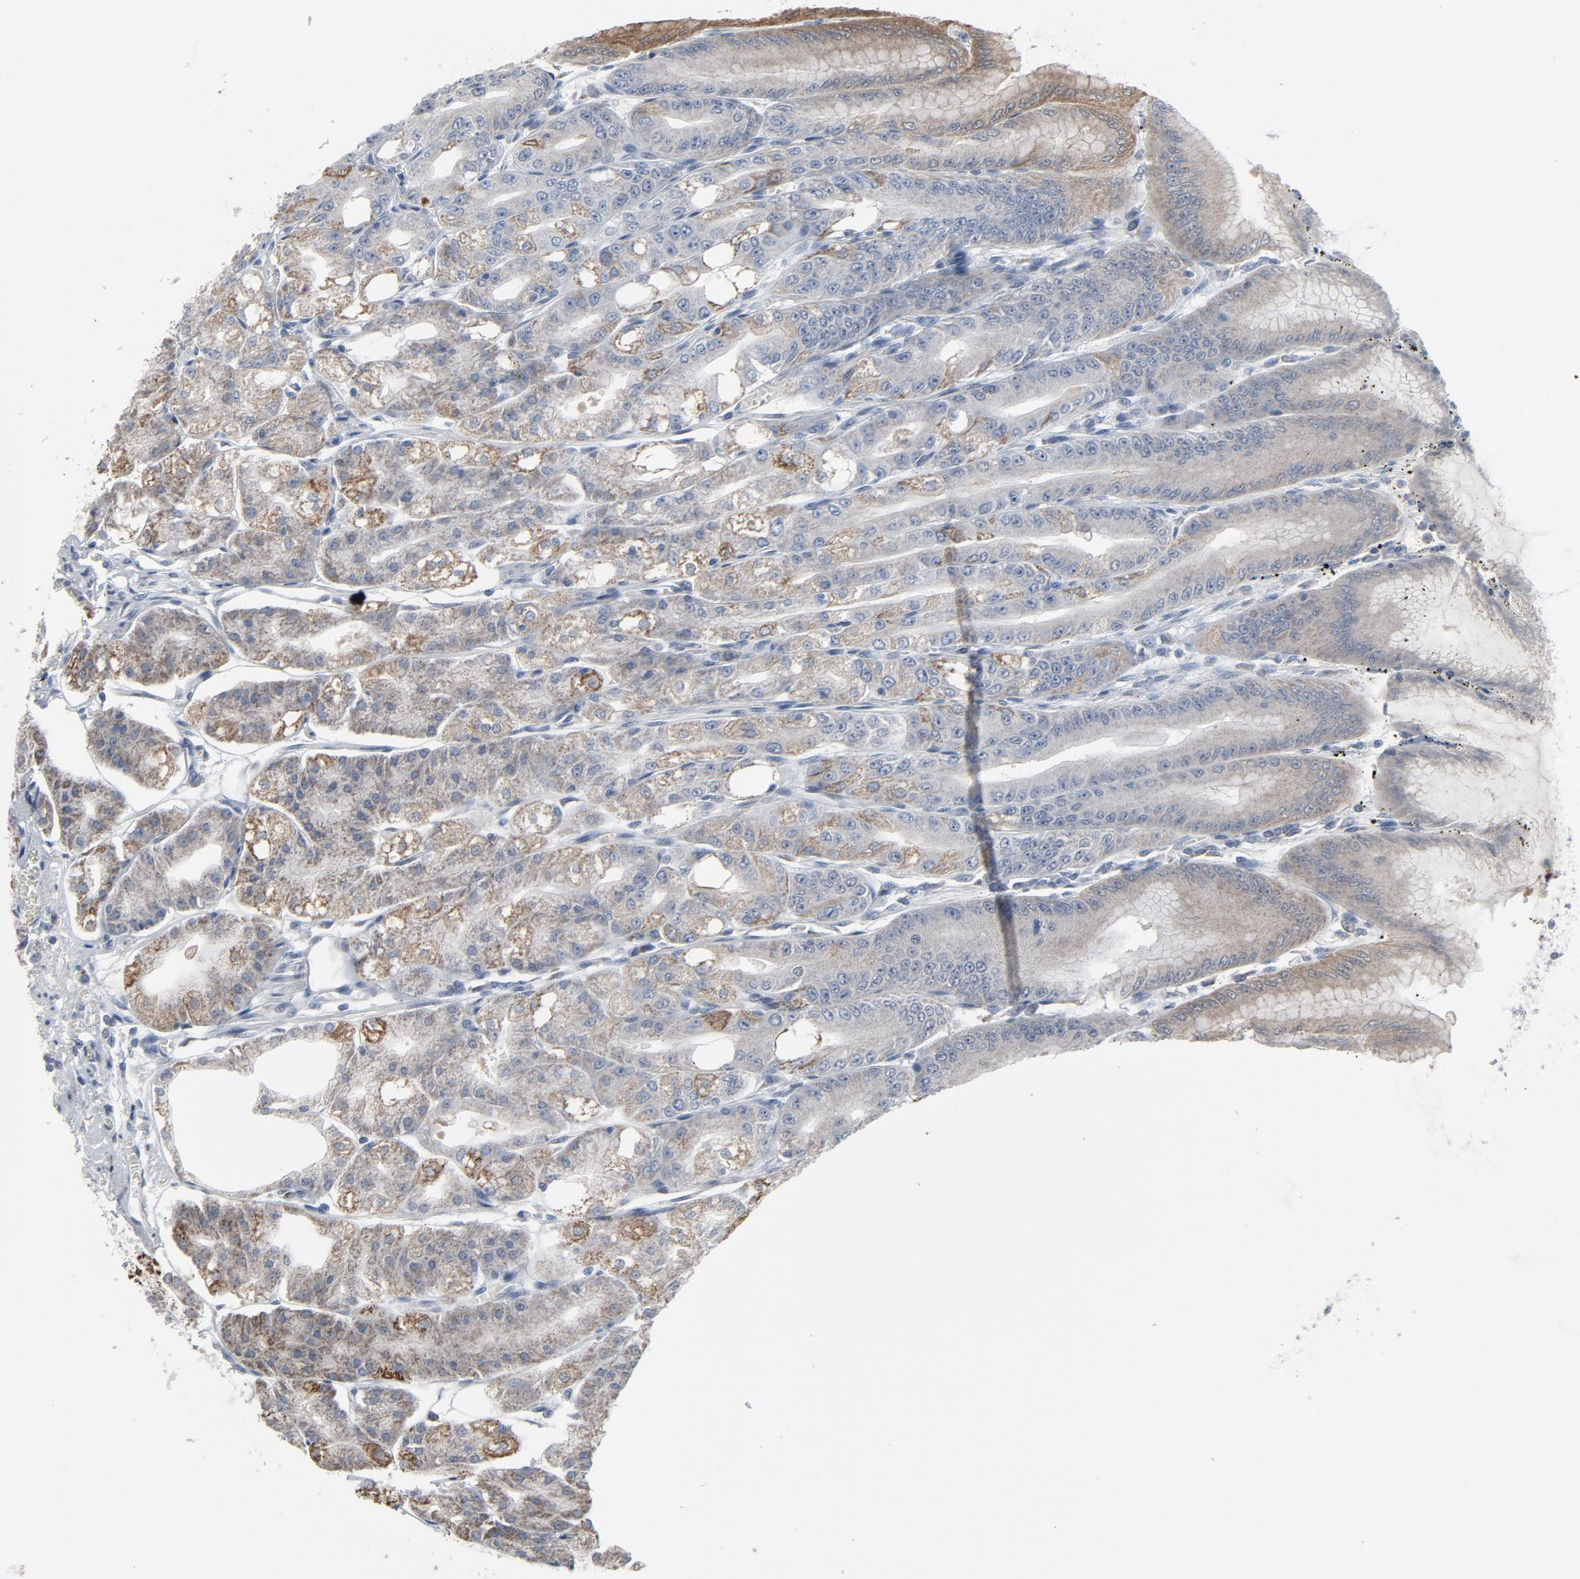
{"staining": {"intensity": "moderate", "quantity": ">75%", "location": "cytoplasmic/membranous"}, "tissue": "stomach", "cell_type": "Glandular cells", "image_type": "normal", "snomed": [{"axis": "morphology", "description": "Normal tissue, NOS"}, {"axis": "topography", "description": "Stomach, lower"}], "caption": "Immunohistochemistry (IHC) histopathology image of benign stomach stained for a protein (brown), which shows medium levels of moderate cytoplasmic/membranous positivity in about >75% of glandular cells.", "gene": "GPX2", "patient": {"sex": "male", "age": 71}}